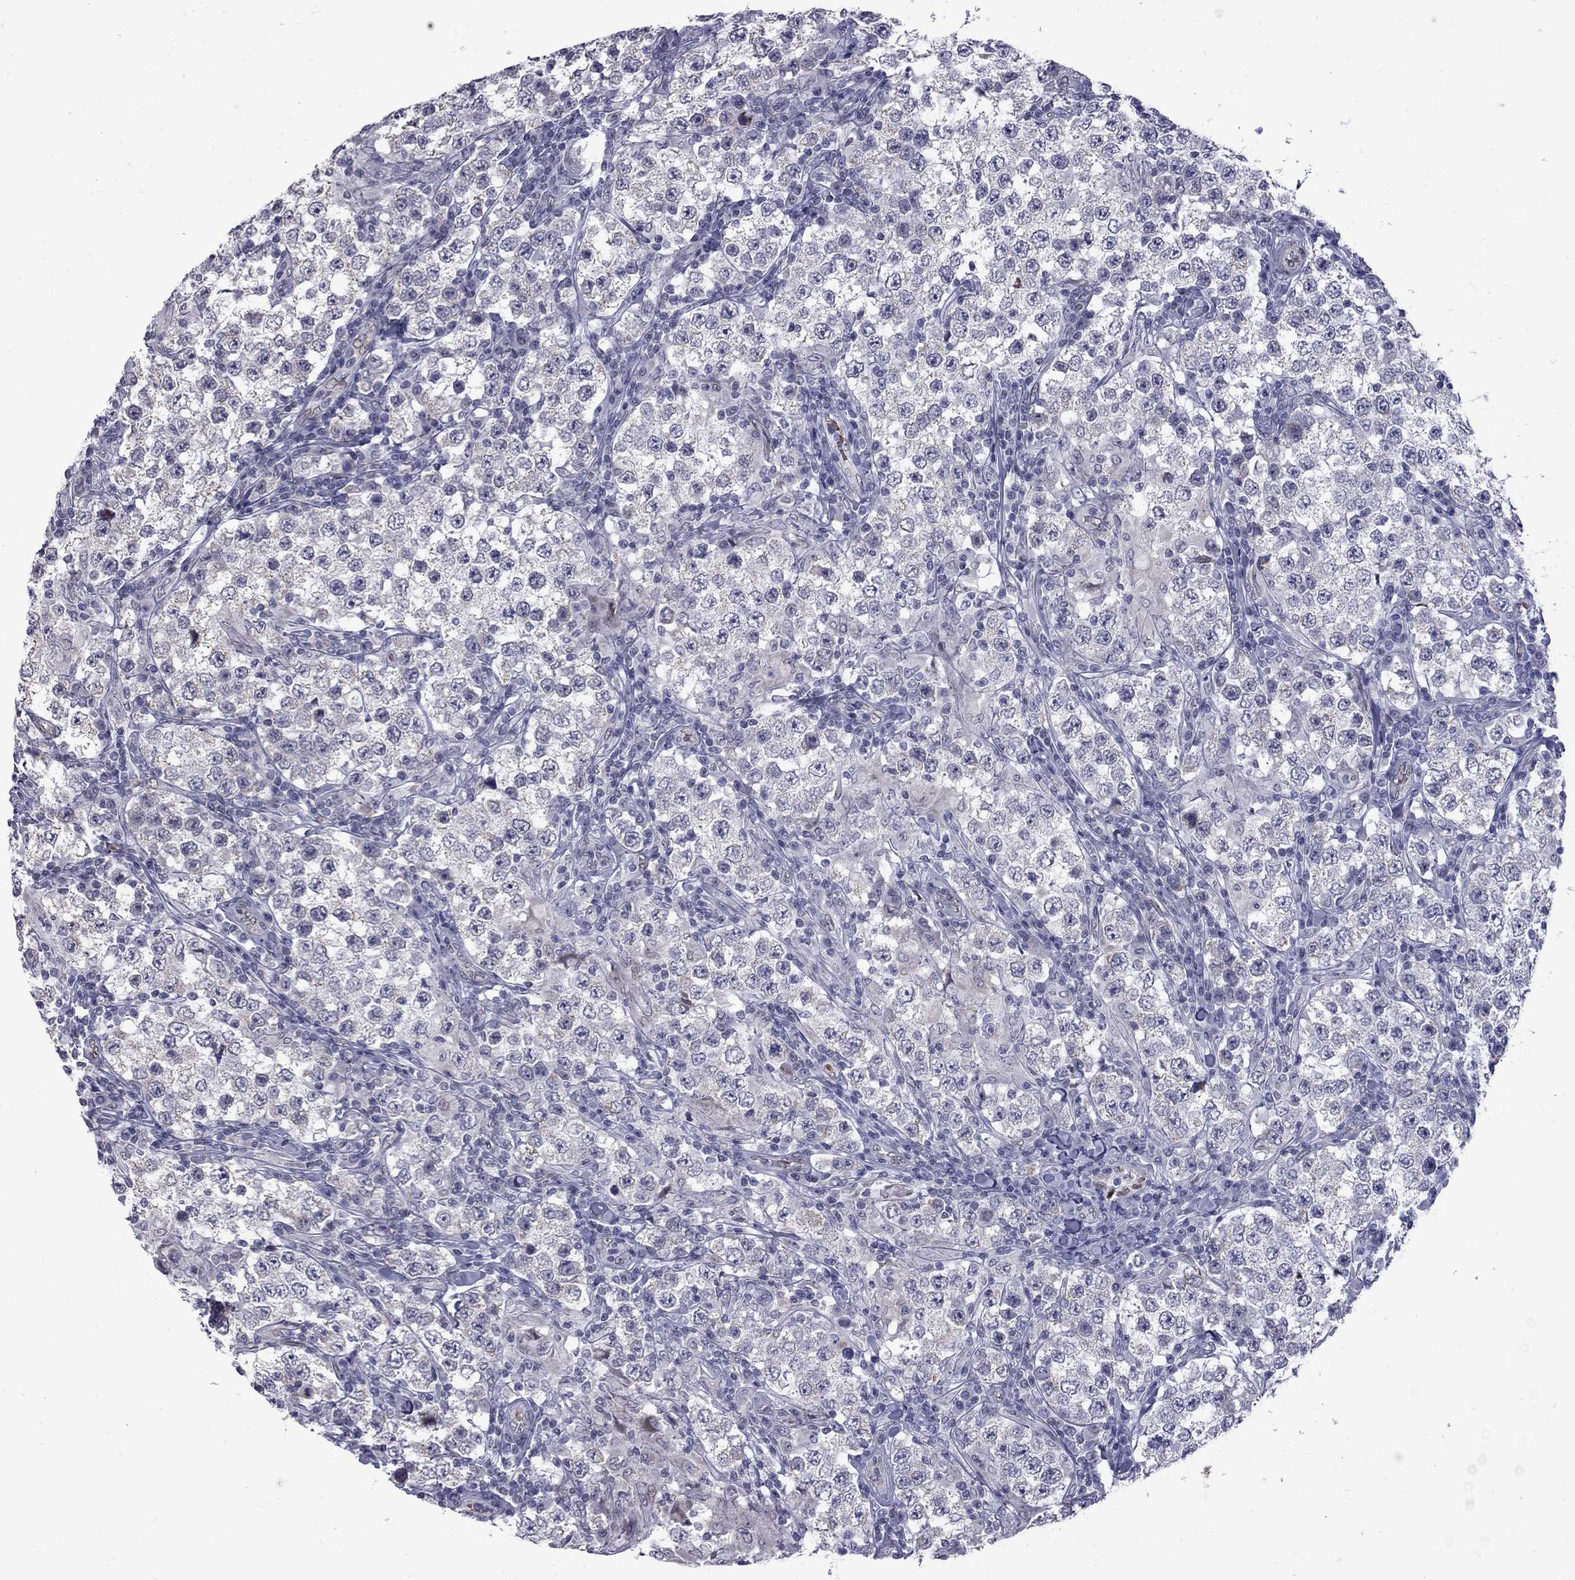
{"staining": {"intensity": "negative", "quantity": "none", "location": "none"}, "tissue": "testis cancer", "cell_type": "Tumor cells", "image_type": "cancer", "snomed": [{"axis": "morphology", "description": "Seminoma, NOS"}, {"axis": "morphology", "description": "Carcinoma, Embryonal, NOS"}, {"axis": "topography", "description": "Testis"}], "caption": "A histopathology image of testis cancer (embryonal carcinoma) stained for a protein reveals no brown staining in tumor cells.", "gene": "CLTCL1", "patient": {"sex": "male", "age": 41}}